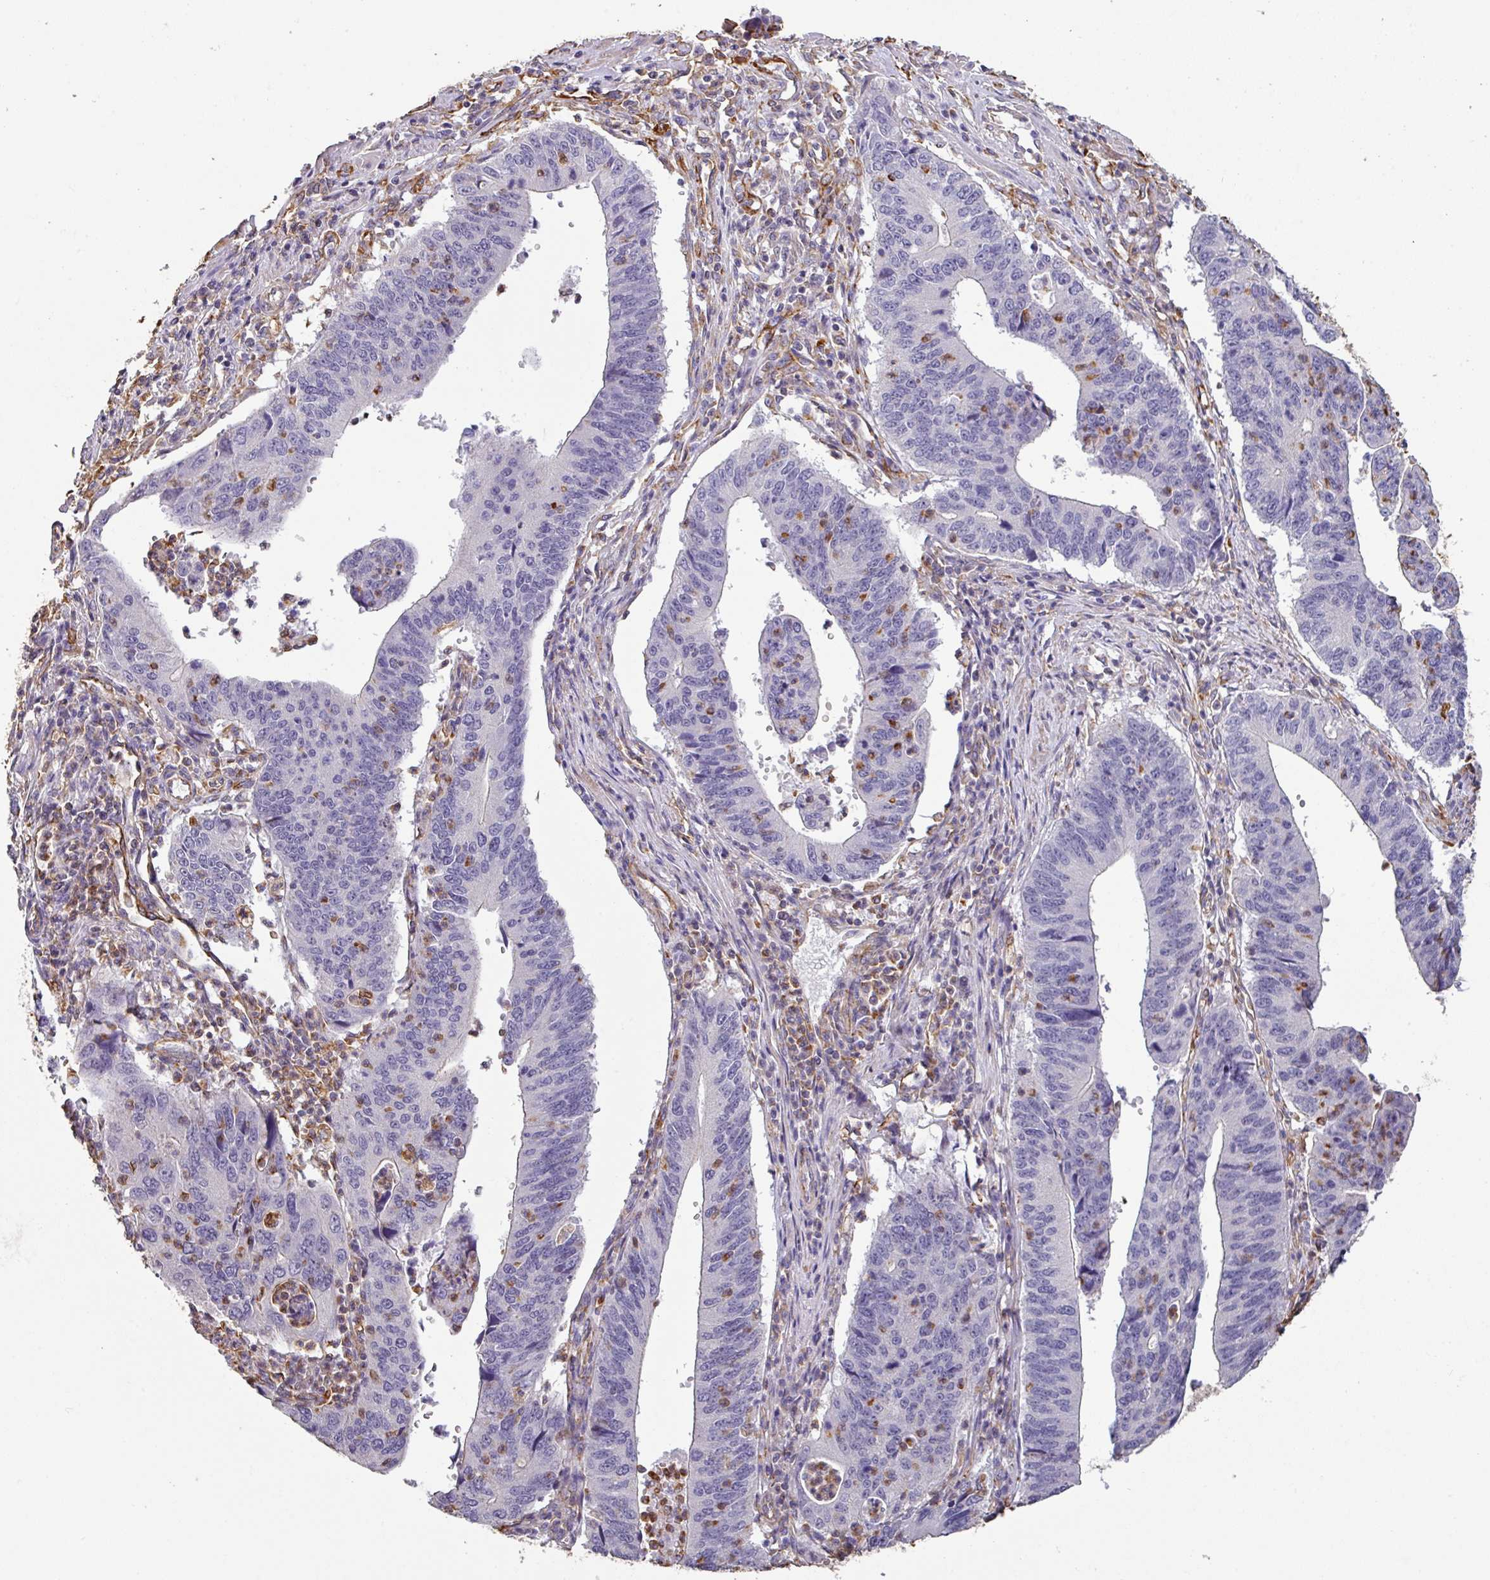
{"staining": {"intensity": "negative", "quantity": "none", "location": "none"}, "tissue": "stomach cancer", "cell_type": "Tumor cells", "image_type": "cancer", "snomed": [{"axis": "morphology", "description": "Adenocarcinoma, NOS"}, {"axis": "topography", "description": "Stomach"}], "caption": "This photomicrograph is of stomach cancer (adenocarcinoma) stained with IHC to label a protein in brown with the nuclei are counter-stained blue. There is no expression in tumor cells.", "gene": "ZNF280C", "patient": {"sex": "male", "age": 59}}